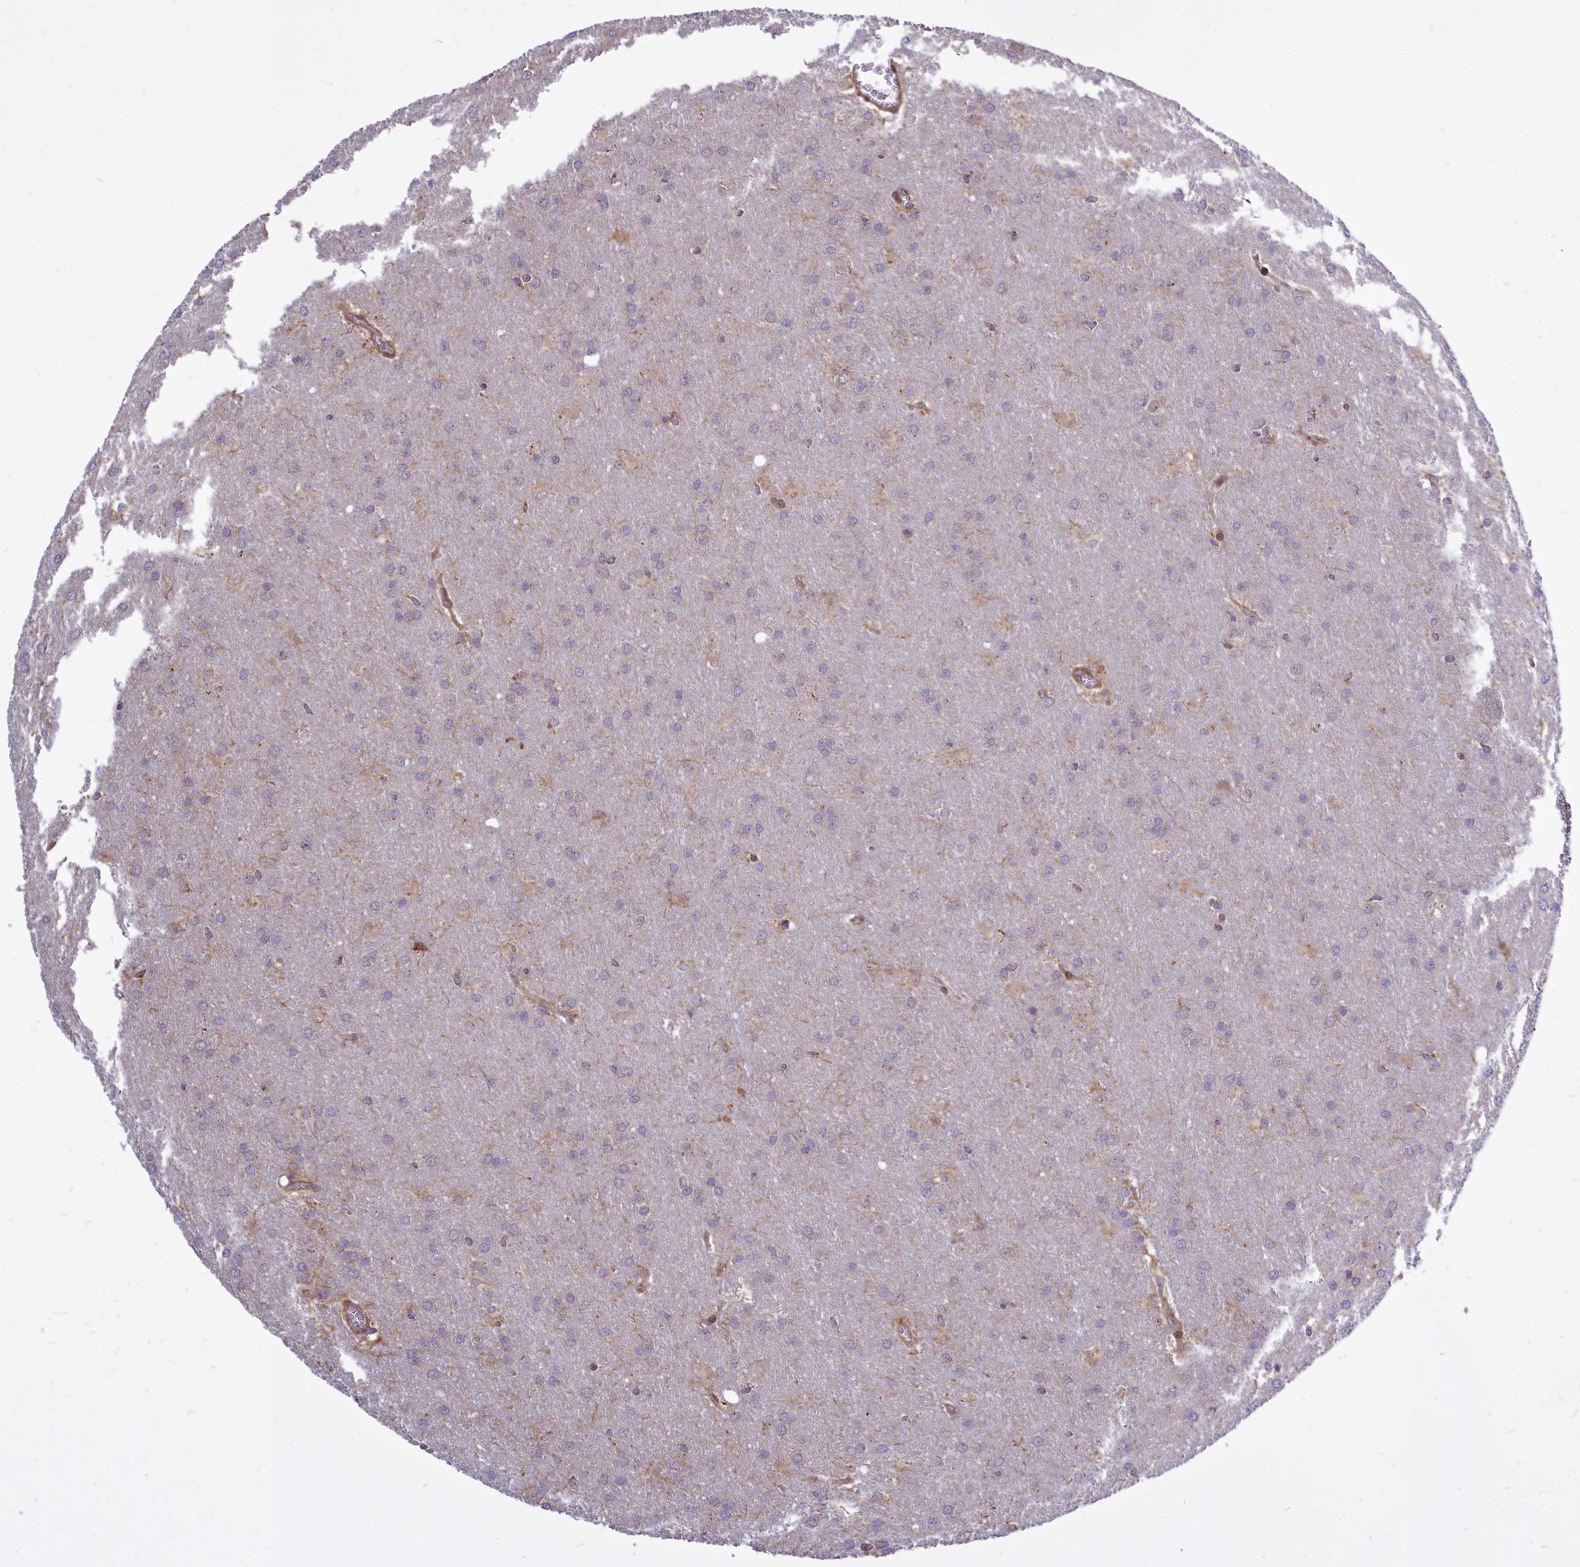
{"staining": {"intensity": "negative", "quantity": "none", "location": "none"}, "tissue": "glioma", "cell_type": "Tumor cells", "image_type": "cancer", "snomed": [{"axis": "morphology", "description": "Glioma, malignant, Low grade"}, {"axis": "topography", "description": "Brain"}], "caption": "Human malignant low-grade glioma stained for a protein using immunohistochemistry (IHC) demonstrates no positivity in tumor cells.", "gene": "ABCB8", "patient": {"sex": "female", "age": 32}}